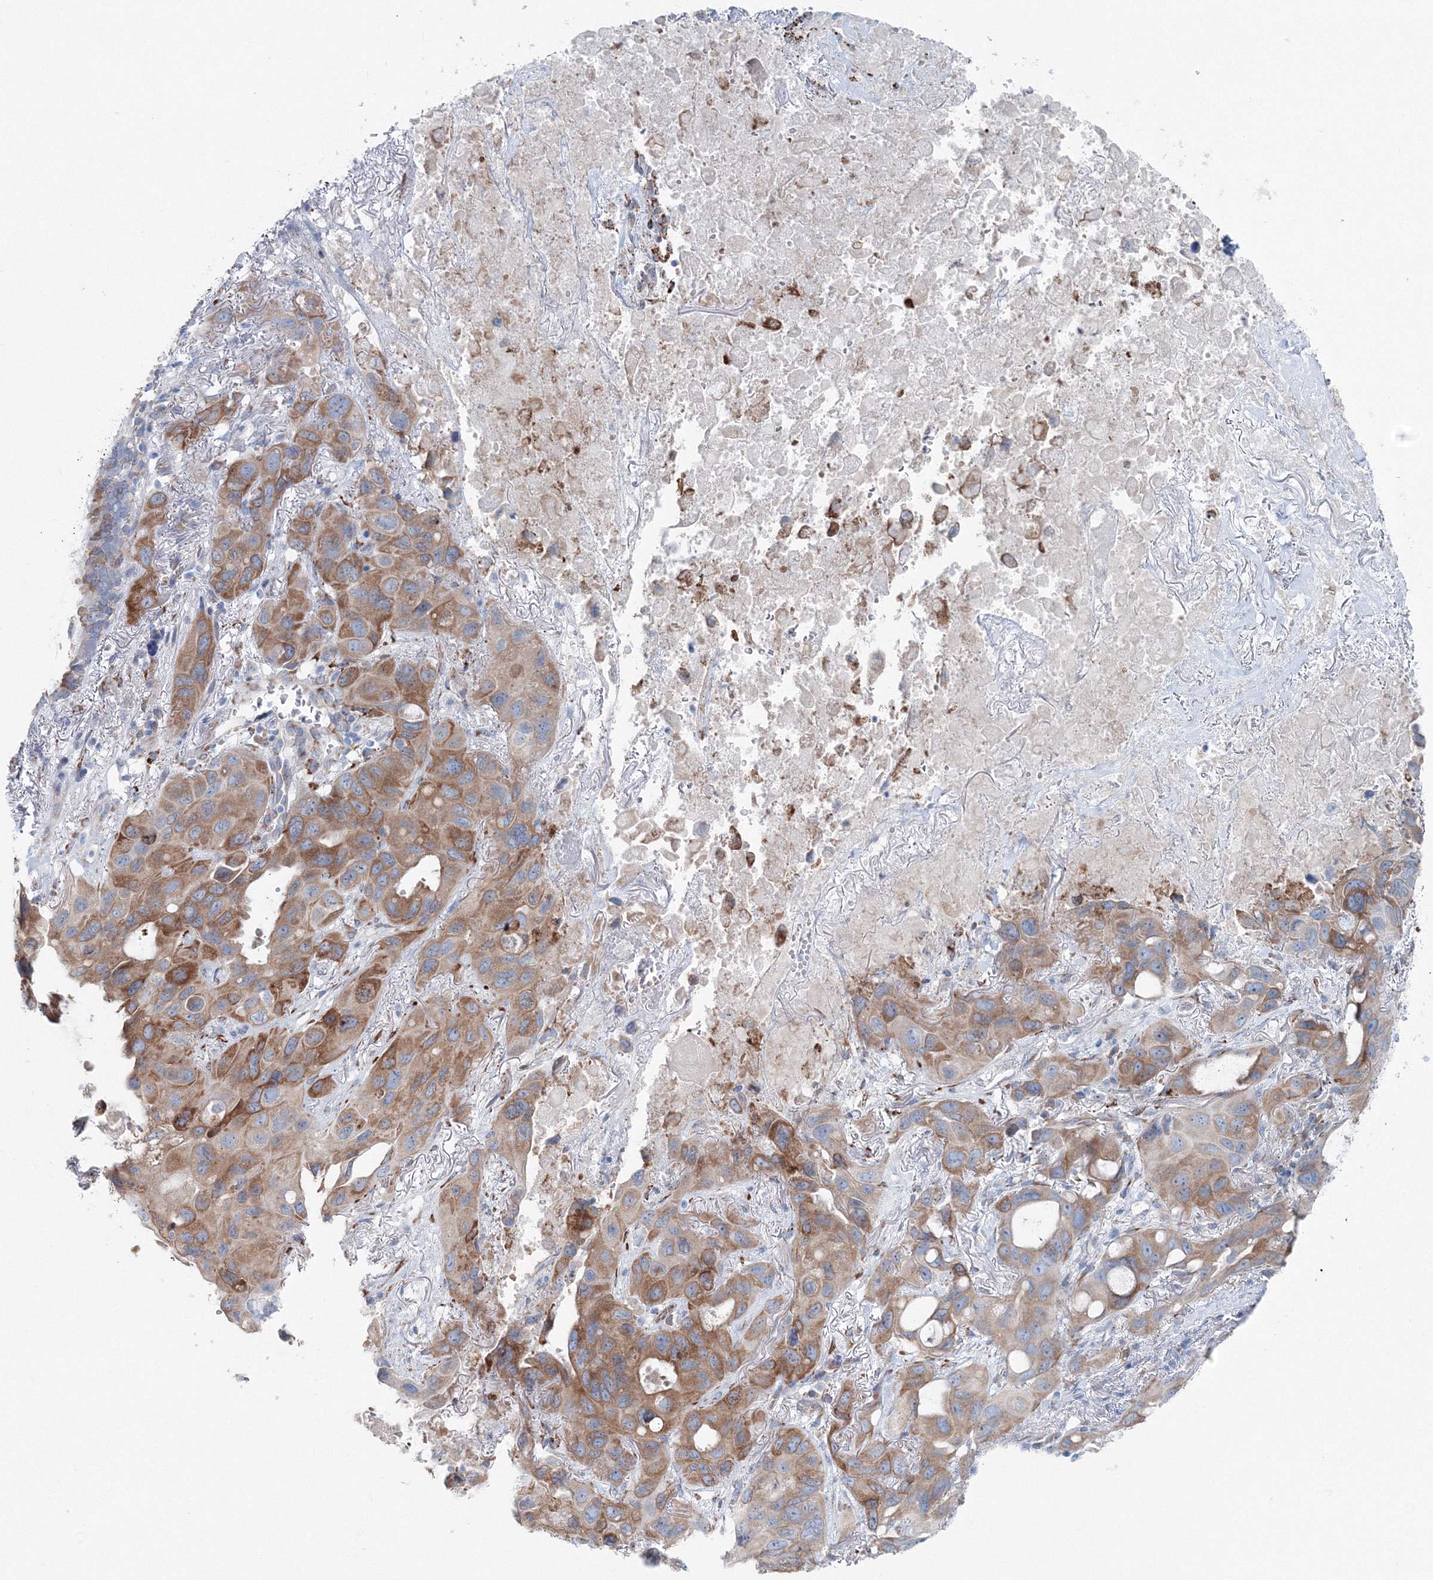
{"staining": {"intensity": "moderate", "quantity": ">75%", "location": "cytoplasmic/membranous"}, "tissue": "lung cancer", "cell_type": "Tumor cells", "image_type": "cancer", "snomed": [{"axis": "morphology", "description": "Squamous cell carcinoma, NOS"}, {"axis": "topography", "description": "Lung"}], "caption": "Immunohistochemistry of human lung cancer (squamous cell carcinoma) reveals medium levels of moderate cytoplasmic/membranous expression in approximately >75% of tumor cells.", "gene": "RCN1", "patient": {"sex": "female", "age": 73}}